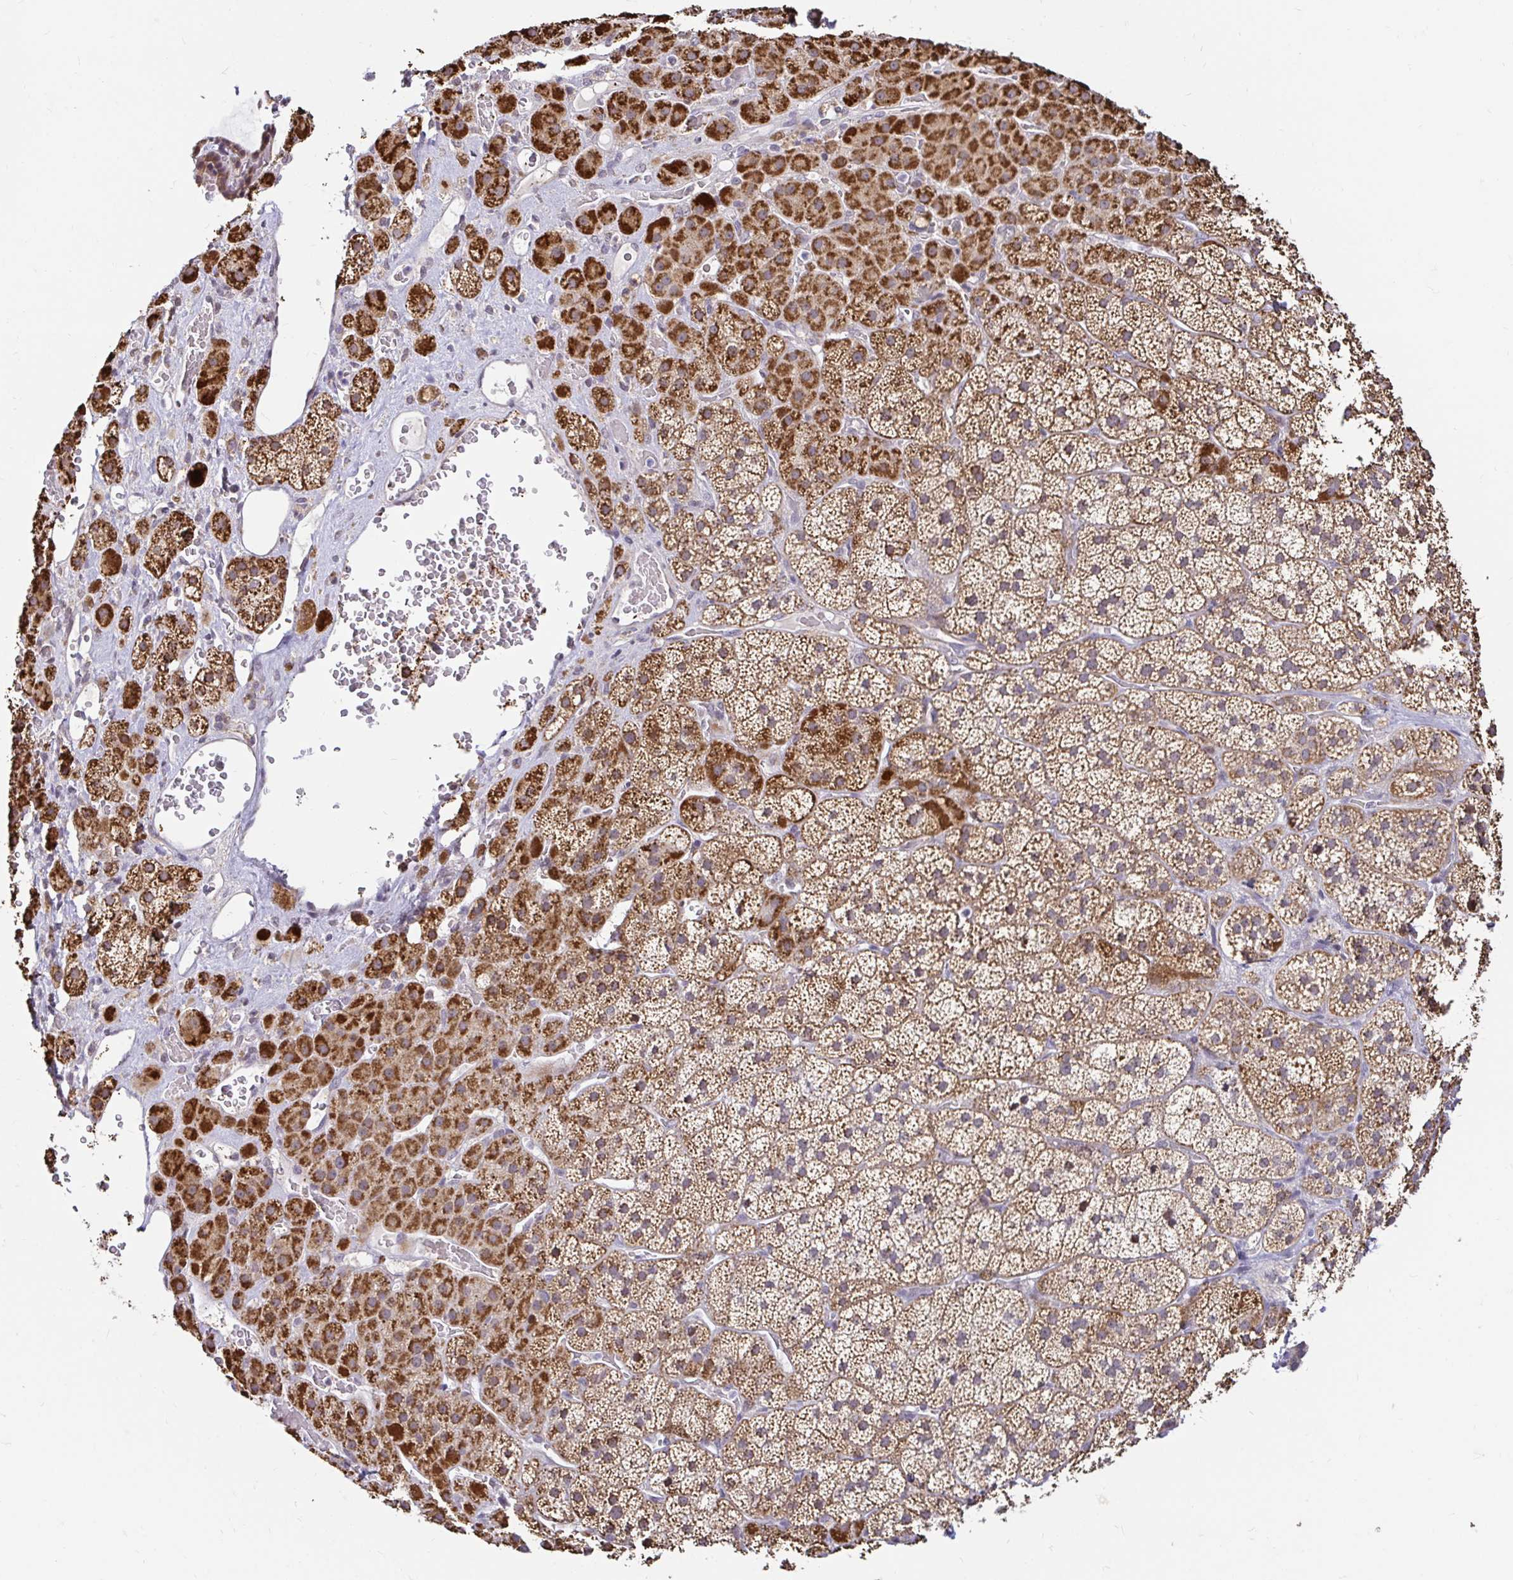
{"staining": {"intensity": "strong", "quantity": ">75%", "location": "cytoplasmic/membranous"}, "tissue": "adrenal gland", "cell_type": "Glandular cells", "image_type": "normal", "snomed": [{"axis": "morphology", "description": "Normal tissue, NOS"}, {"axis": "topography", "description": "Adrenal gland"}], "caption": "Immunohistochemical staining of unremarkable human adrenal gland exhibits >75% levels of strong cytoplasmic/membranous protein positivity in approximately >75% of glandular cells.", "gene": "TIMM50", "patient": {"sex": "male", "age": 57}}